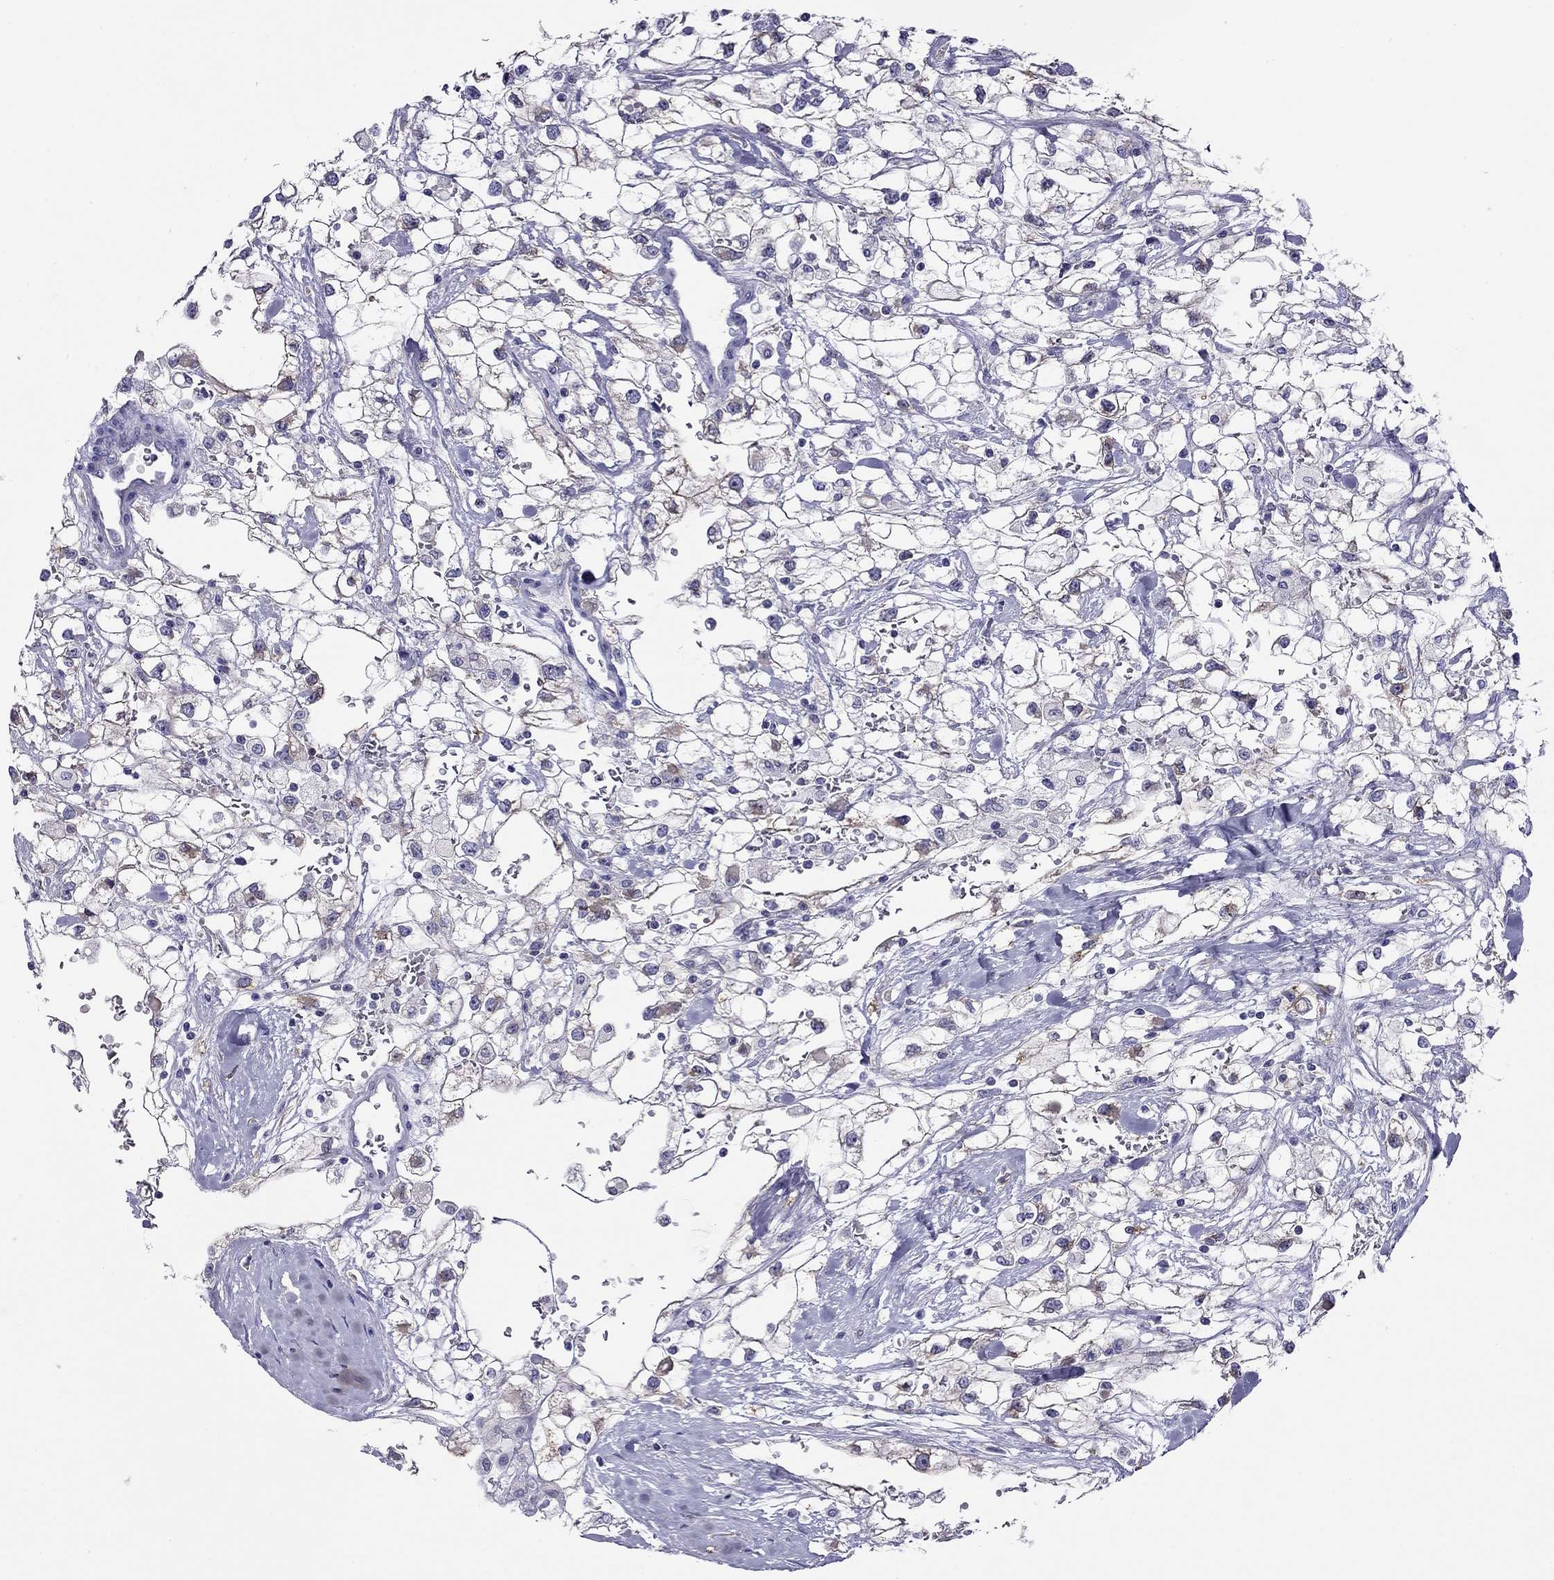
{"staining": {"intensity": "negative", "quantity": "none", "location": "none"}, "tissue": "renal cancer", "cell_type": "Tumor cells", "image_type": "cancer", "snomed": [{"axis": "morphology", "description": "Adenocarcinoma, NOS"}, {"axis": "topography", "description": "Kidney"}], "caption": "Image shows no significant protein positivity in tumor cells of renal cancer.", "gene": "SLC46A2", "patient": {"sex": "male", "age": 59}}